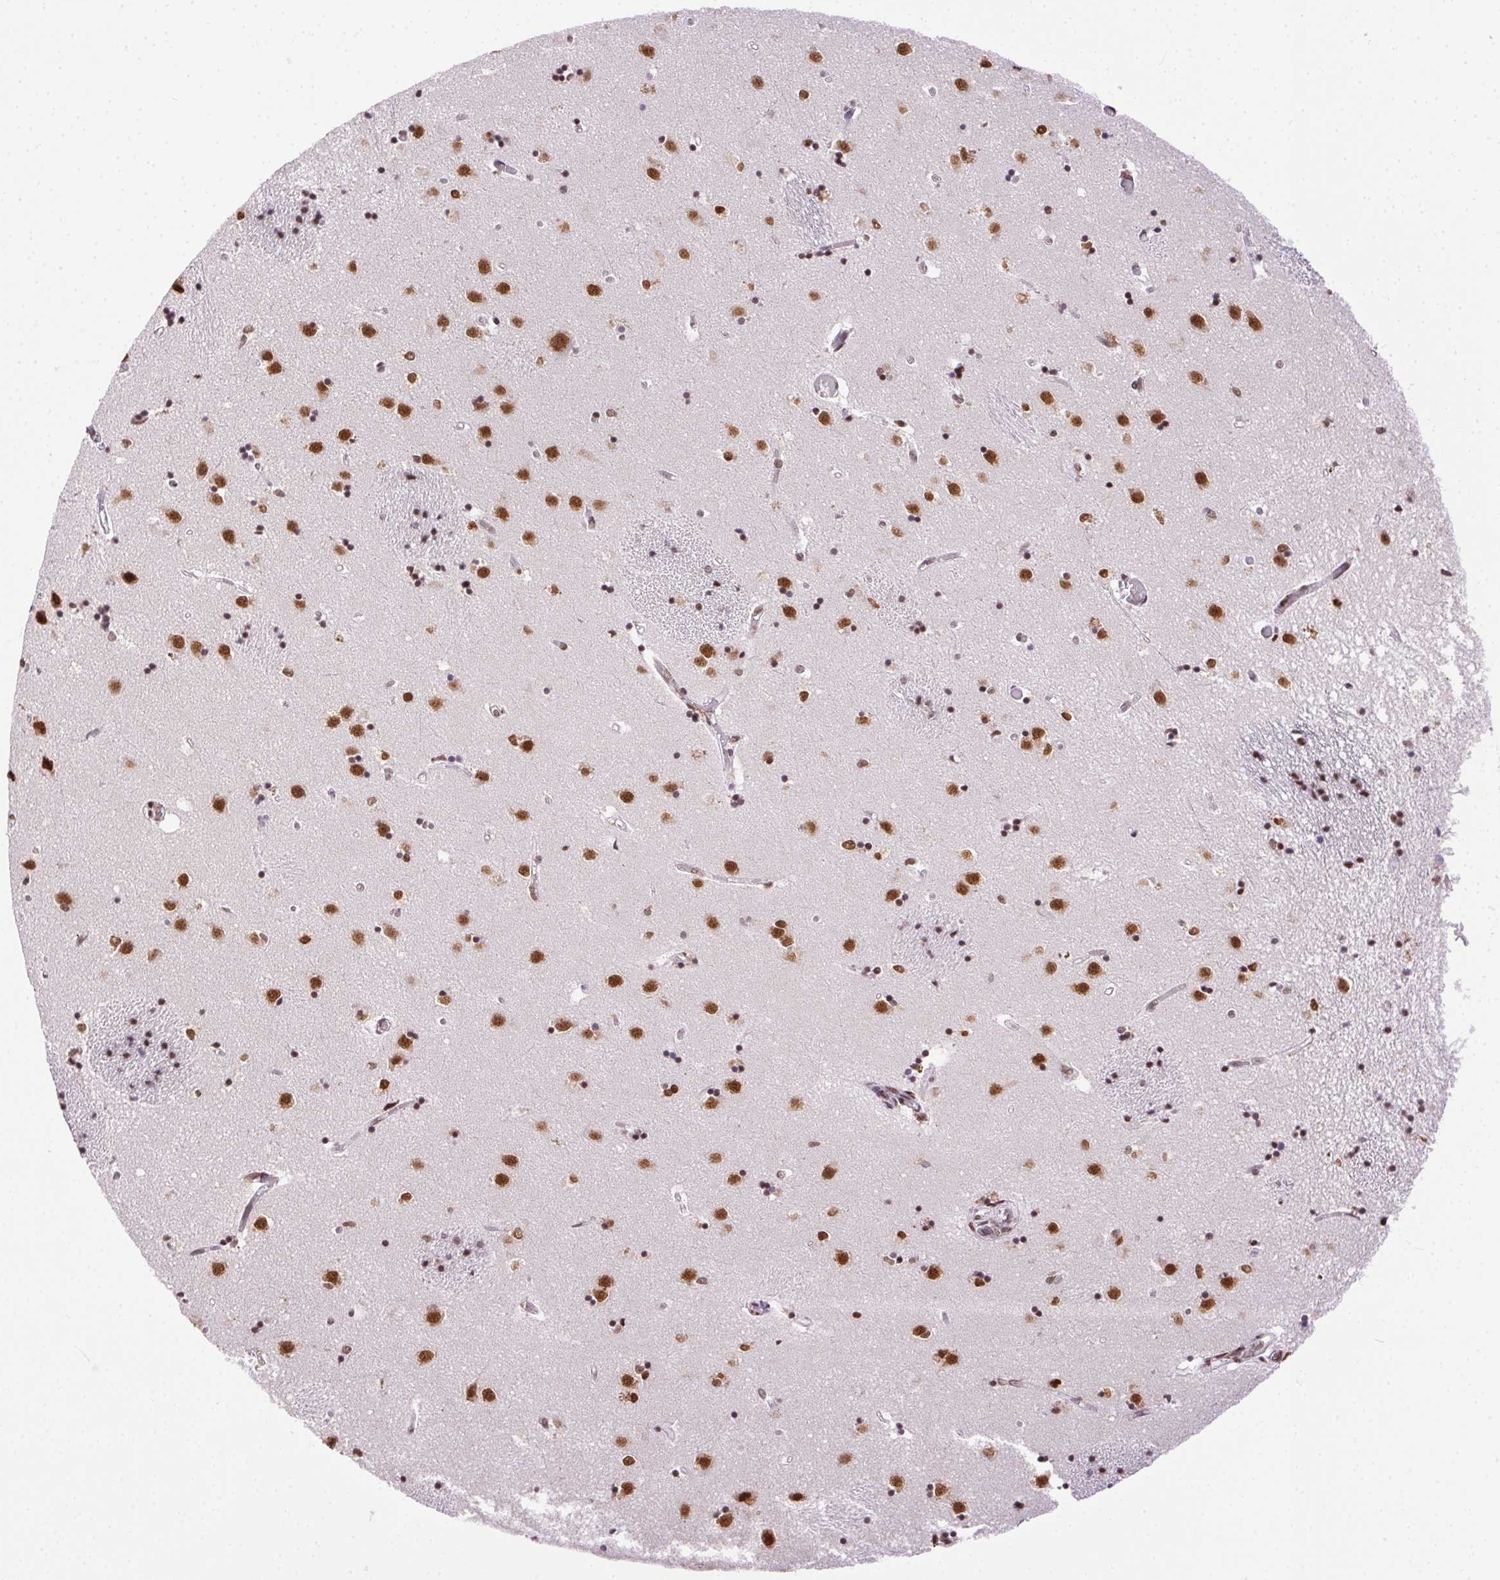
{"staining": {"intensity": "moderate", "quantity": ">75%", "location": "nuclear"}, "tissue": "caudate", "cell_type": "Glial cells", "image_type": "normal", "snomed": [{"axis": "morphology", "description": "Normal tissue, NOS"}, {"axis": "topography", "description": "Lateral ventricle wall"}], "caption": "Immunohistochemical staining of benign caudate shows medium levels of moderate nuclear staining in about >75% of glial cells. (IHC, brightfield microscopy, high magnification).", "gene": "TRA2B", "patient": {"sex": "male", "age": 54}}